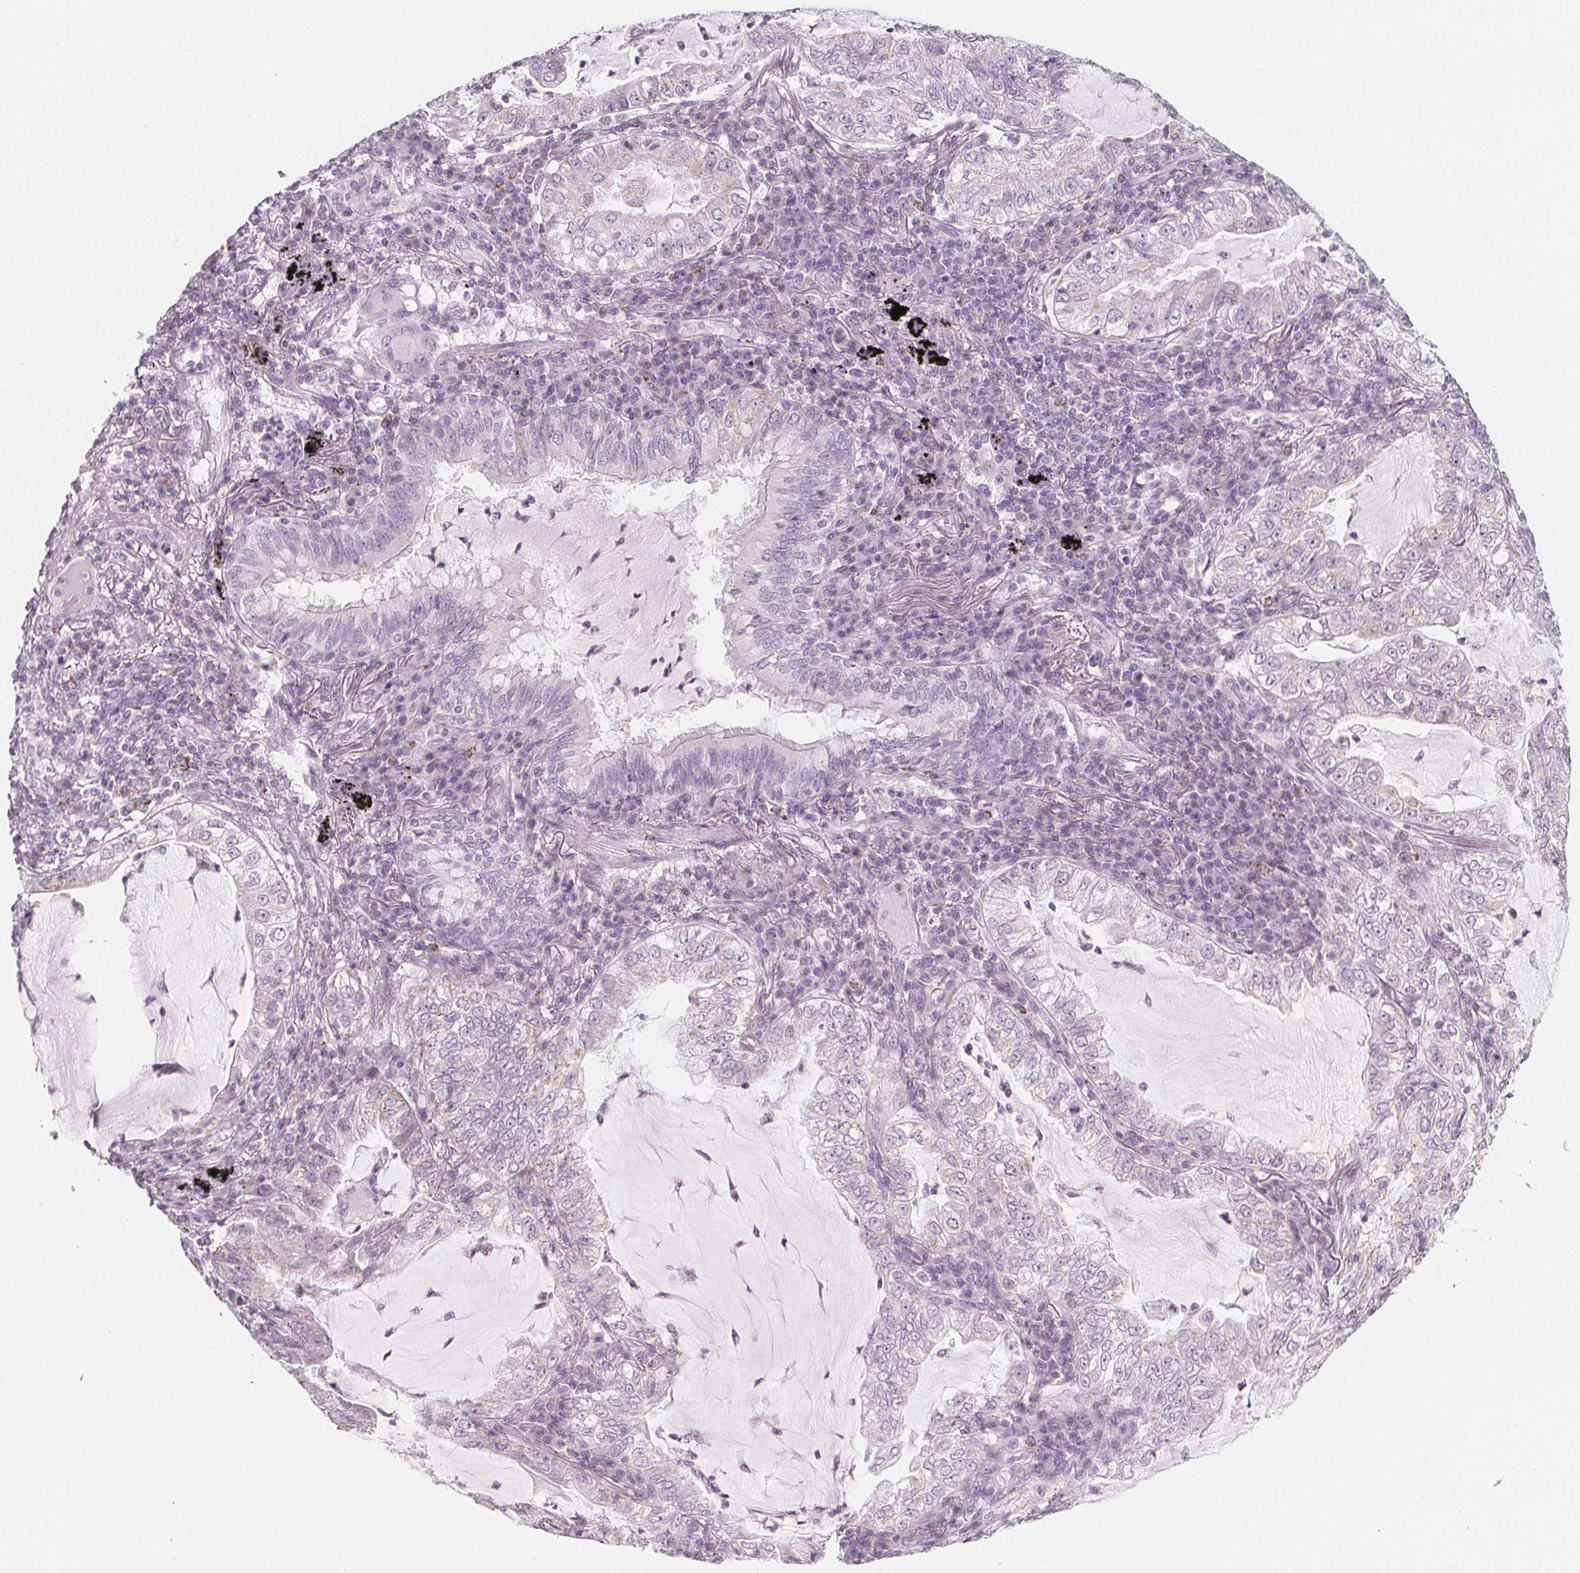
{"staining": {"intensity": "negative", "quantity": "none", "location": "none"}, "tissue": "lung cancer", "cell_type": "Tumor cells", "image_type": "cancer", "snomed": [{"axis": "morphology", "description": "Adenocarcinoma, NOS"}, {"axis": "topography", "description": "Lung"}], "caption": "Tumor cells show no significant positivity in lung adenocarcinoma.", "gene": "IL17C", "patient": {"sex": "female", "age": 73}}